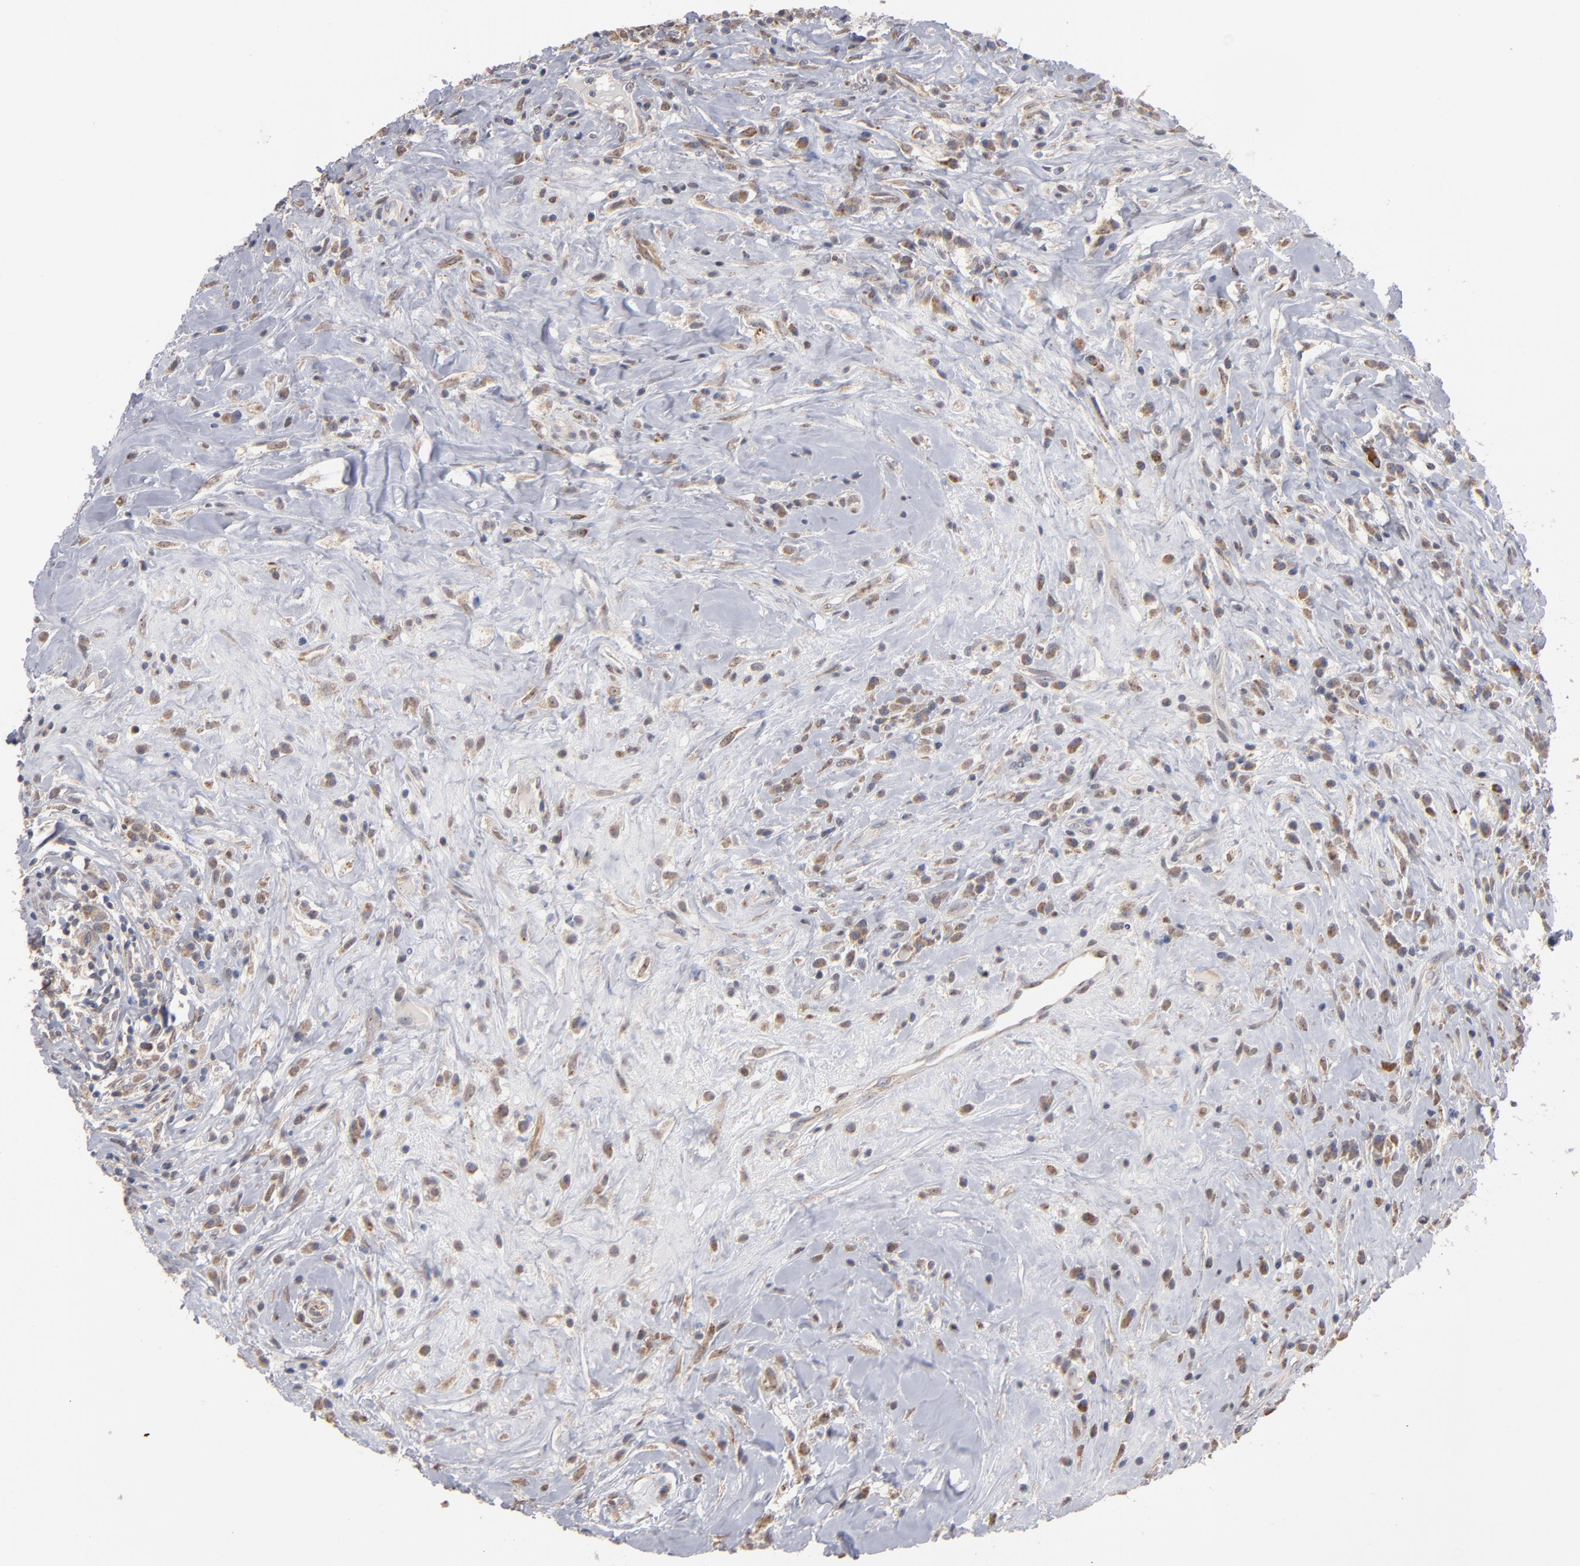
{"staining": {"intensity": "moderate", "quantity": ">75%", "location": "cytoplasmic/membranous"}, "tissue": "lymphoma", "cell_type": "Tumor cells", "image_type": "cancer", "snomed": [{"axis": "morphology", "description": "Hodgkin's disease, NOS"}, {"axis": "topography", "description": "Lymph node"}], "caption": "Tumor cells demonstrate moderate cytoplasmic/membranous expression in approximately >75% of cells in Hodgkin's disease.", "gene": "MIPOL1", "patient": {"sex": "female", "age": 25}}